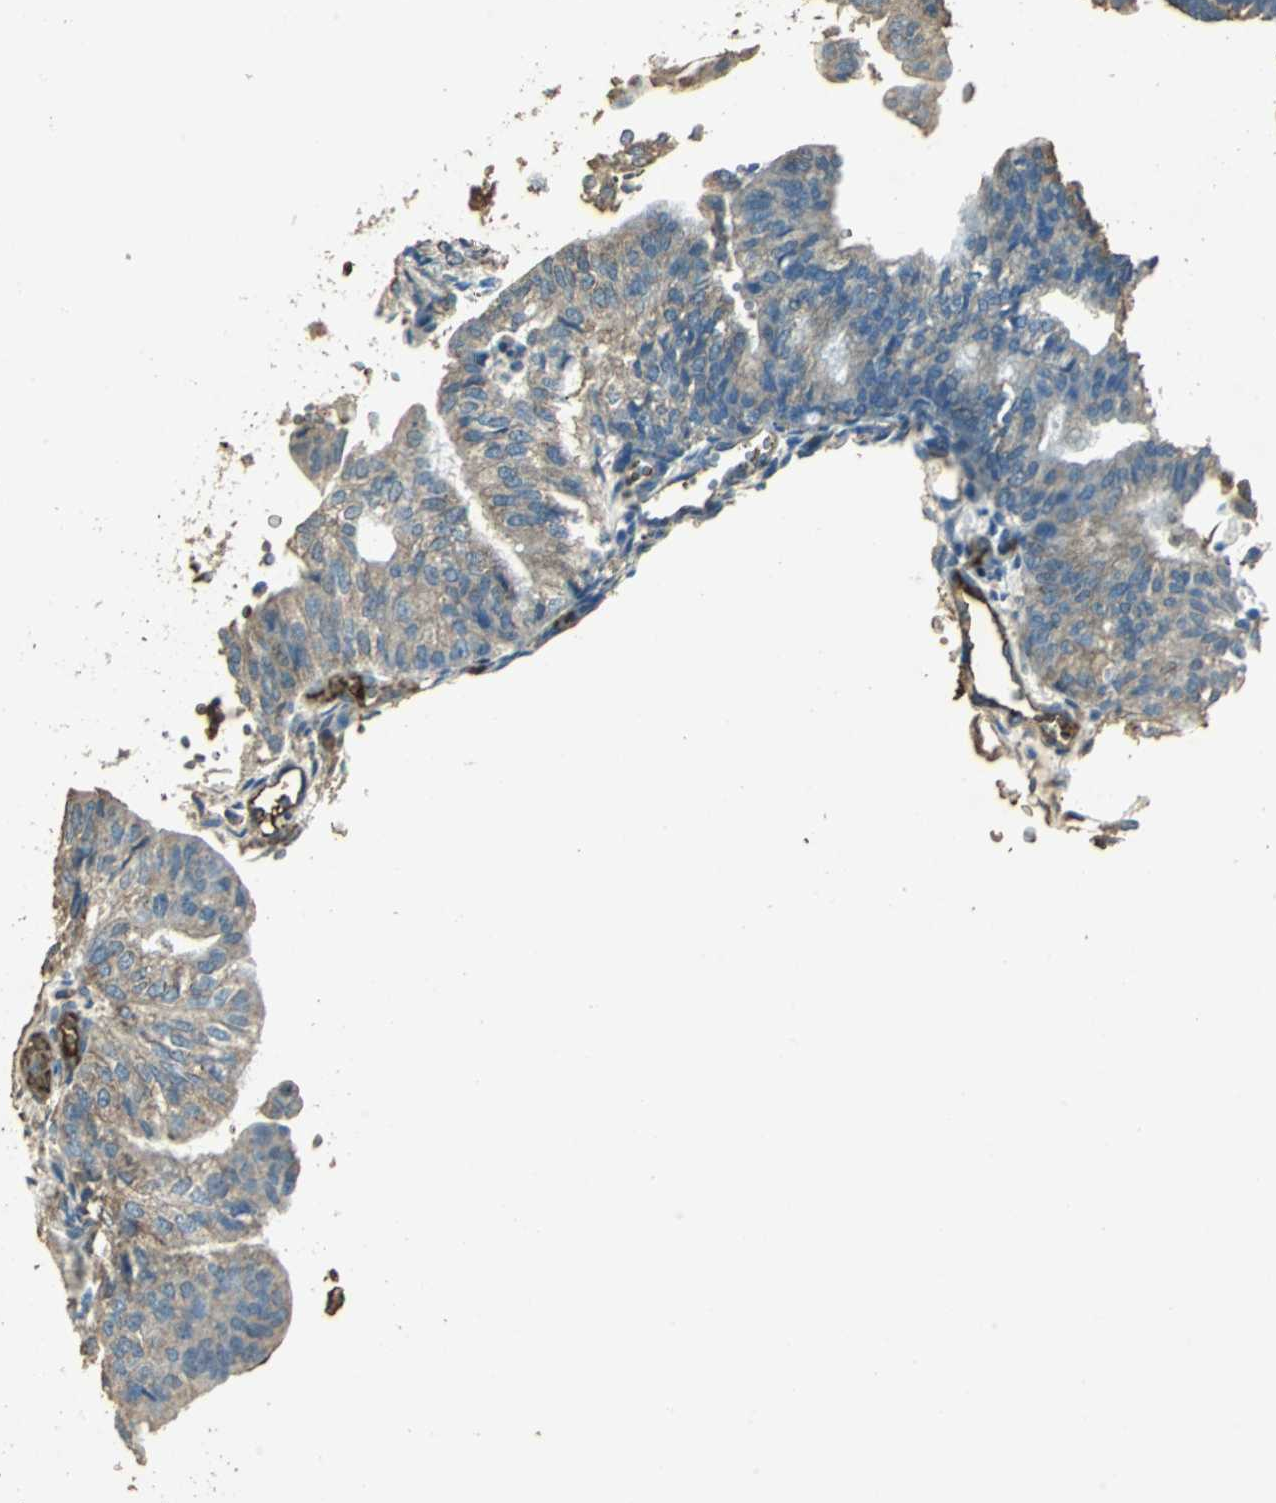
{"staining": {"intensity": "weak", "quantity": ">75%", "location": "cytoplasmic/membranous"}, "tissue": "endometrial cancer", "cell_type": "Tumor cells", "image_type": "cancer", "snomed": [{"axis": "morphology", "description": "Adenocarcinoma, NOS"}, {"axis": "topography", "description": "Endometrium"}], "caption": "This is a photomicrograph of immunohistochemistry staining of adenocarcinoma (endometrial), which shows weak expression in the cytoplasmic/membranous of tumor cells.", "gene": "TRAPPC2", "patient": {"sex": "female", "age": 59}}